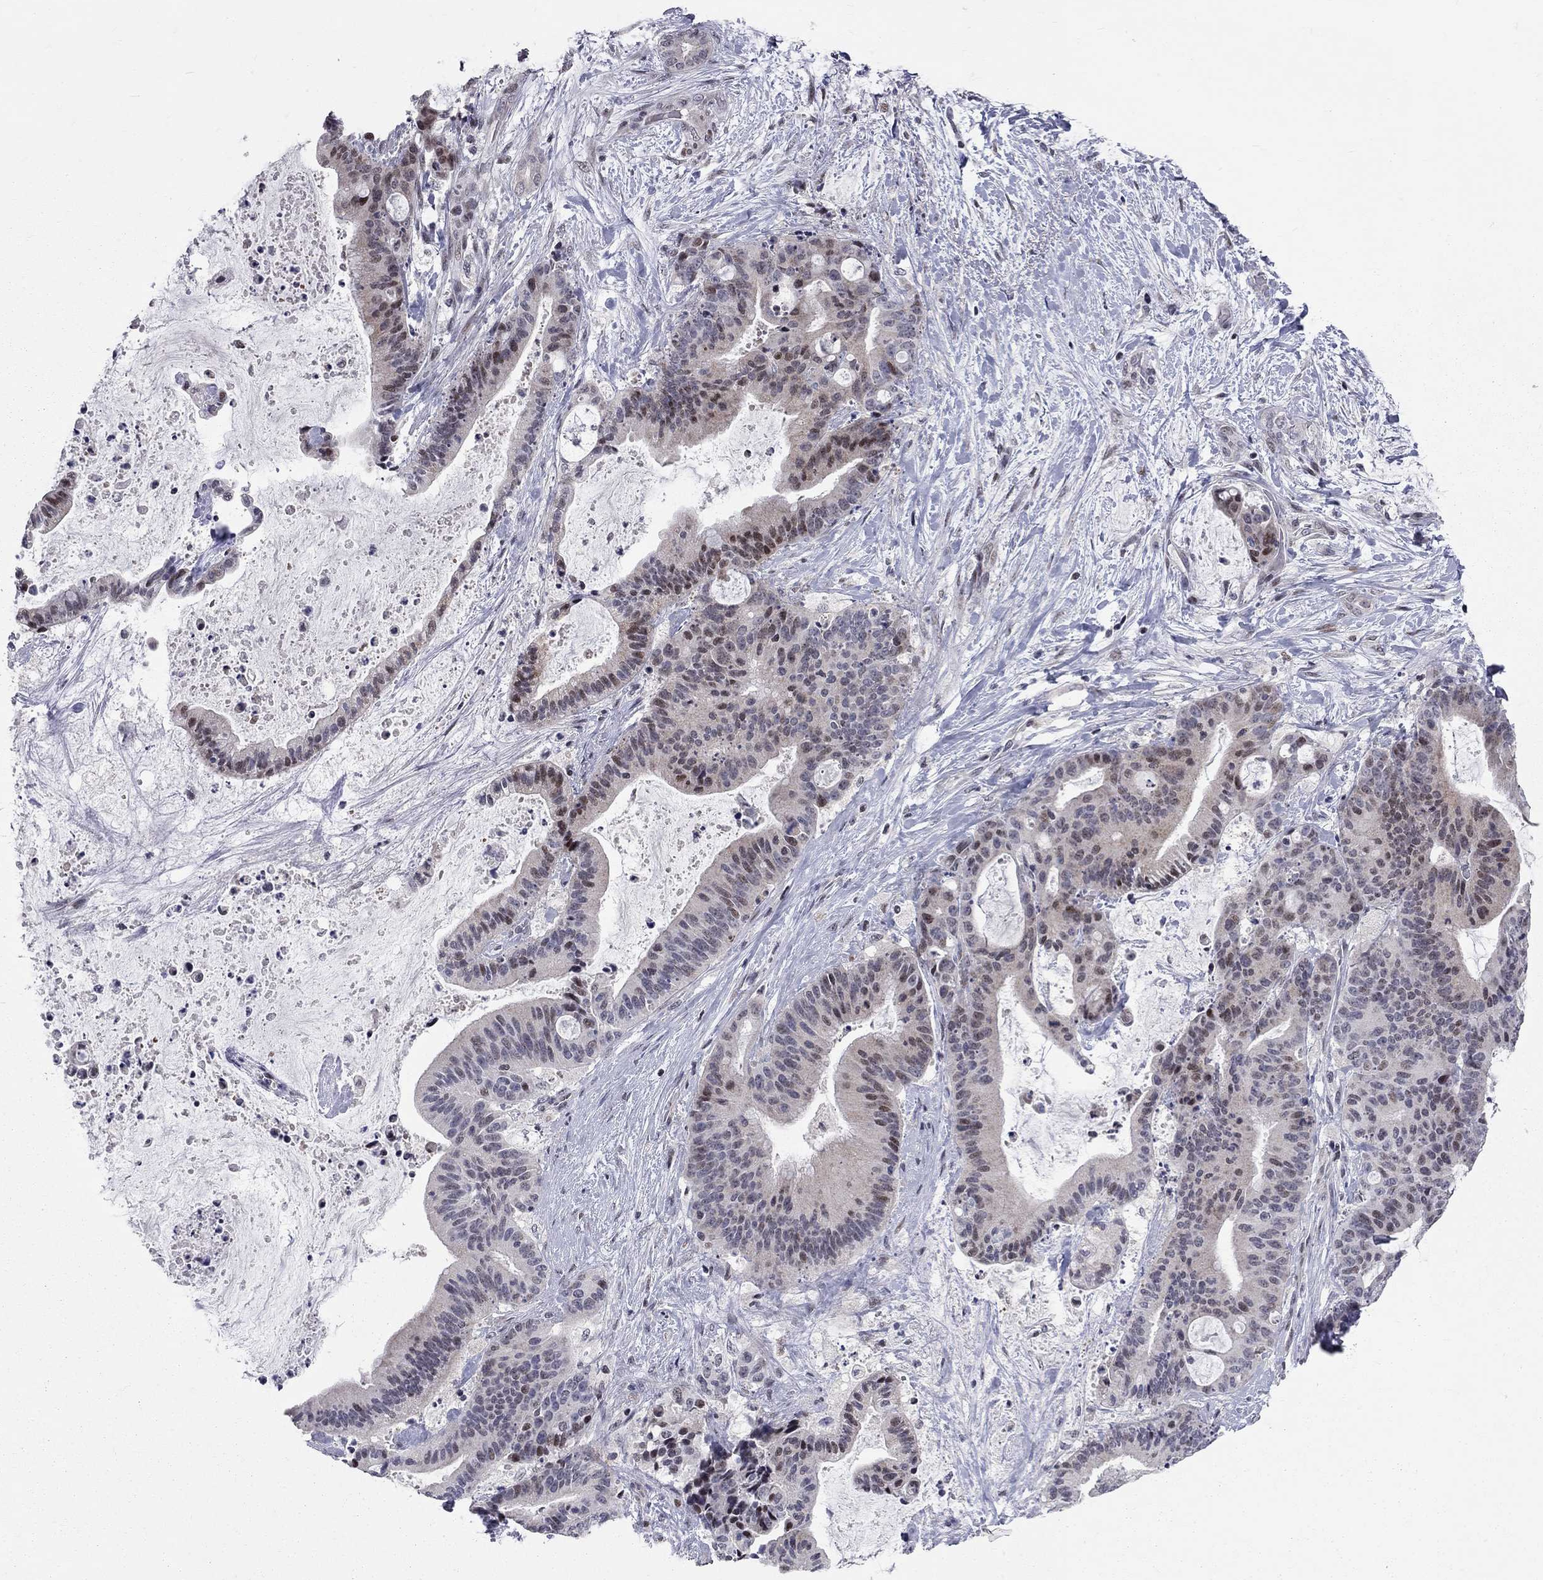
{"staining": {"intensity": "strong", "quantity": "<25%", "location": "nuclear"}, "tissue": "liver cancer", "cell_type": "Tumor cells", "image_type": "cancer", "snomed": [{"axis": "morphology", "description": "Cholangiocarcinoma"}, {"axis": "topography", "description": "Liver"}], "caption": "This micrograph shows immunohistochemistry staining of human liver cancer (cholangiocarcinoma), with medium strong nuclear expression in about <25% of tumor cells.", "gene": "HDAC3", "patient": {"sex": "female", "age": 73}}